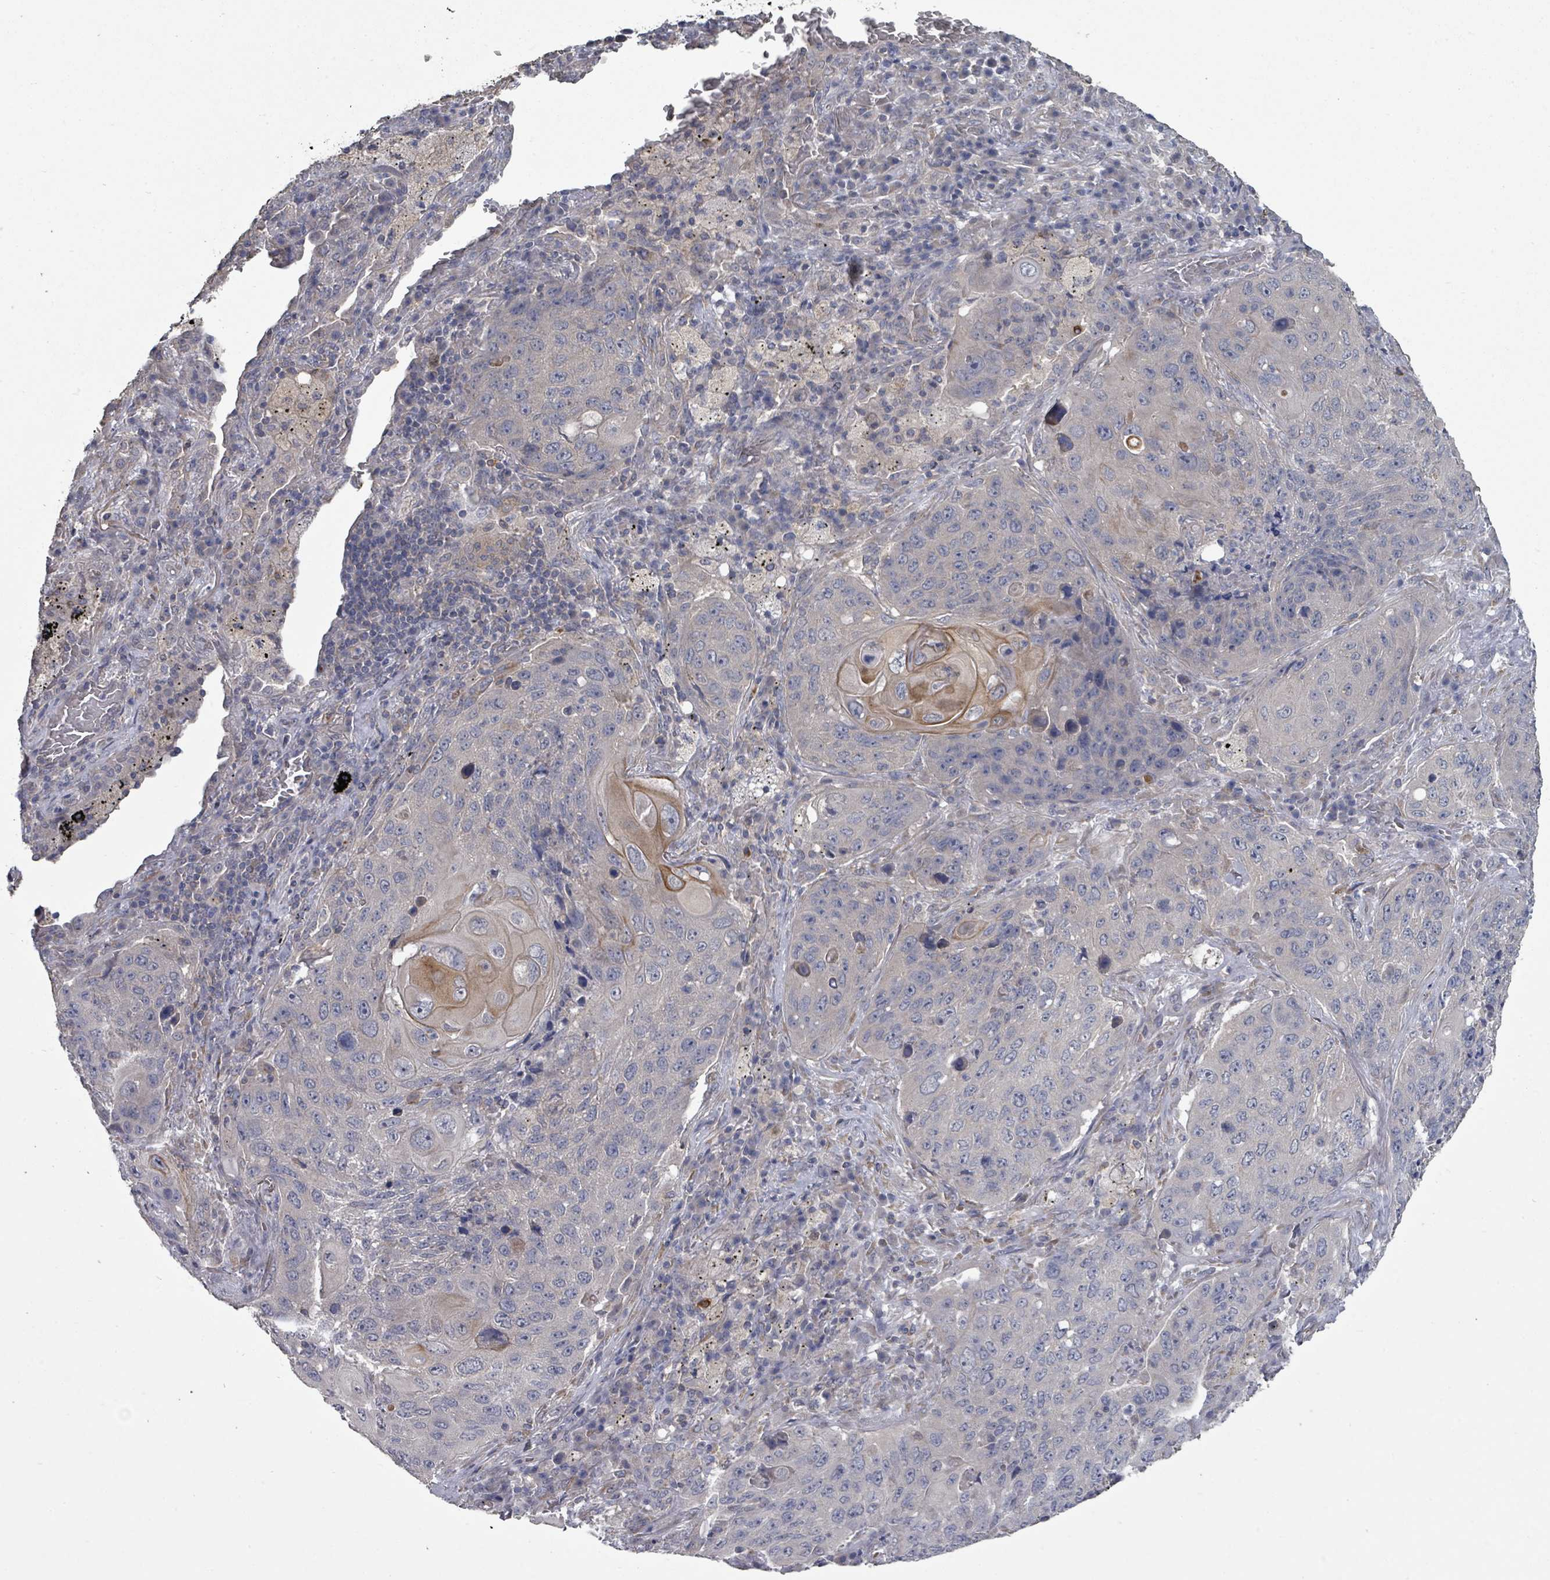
{"staining": {"intensity": "negative", "quantity": "none", "location": "none"}, "tissue": "lung cancer", "cell_type": "Tumor cells", "image_type": "cancer", "snomed": [{"axis": "morphology", "description": "Squamous cell carcinoma, NOS"}, {"axis": "topography", "description": "Lung"}], "caption": "Histopathology image shows no significant protein staining in tumor cells of lung cancer.", "gene": "SLC9A7", "patient": {"sex": "female", "age": 63}}